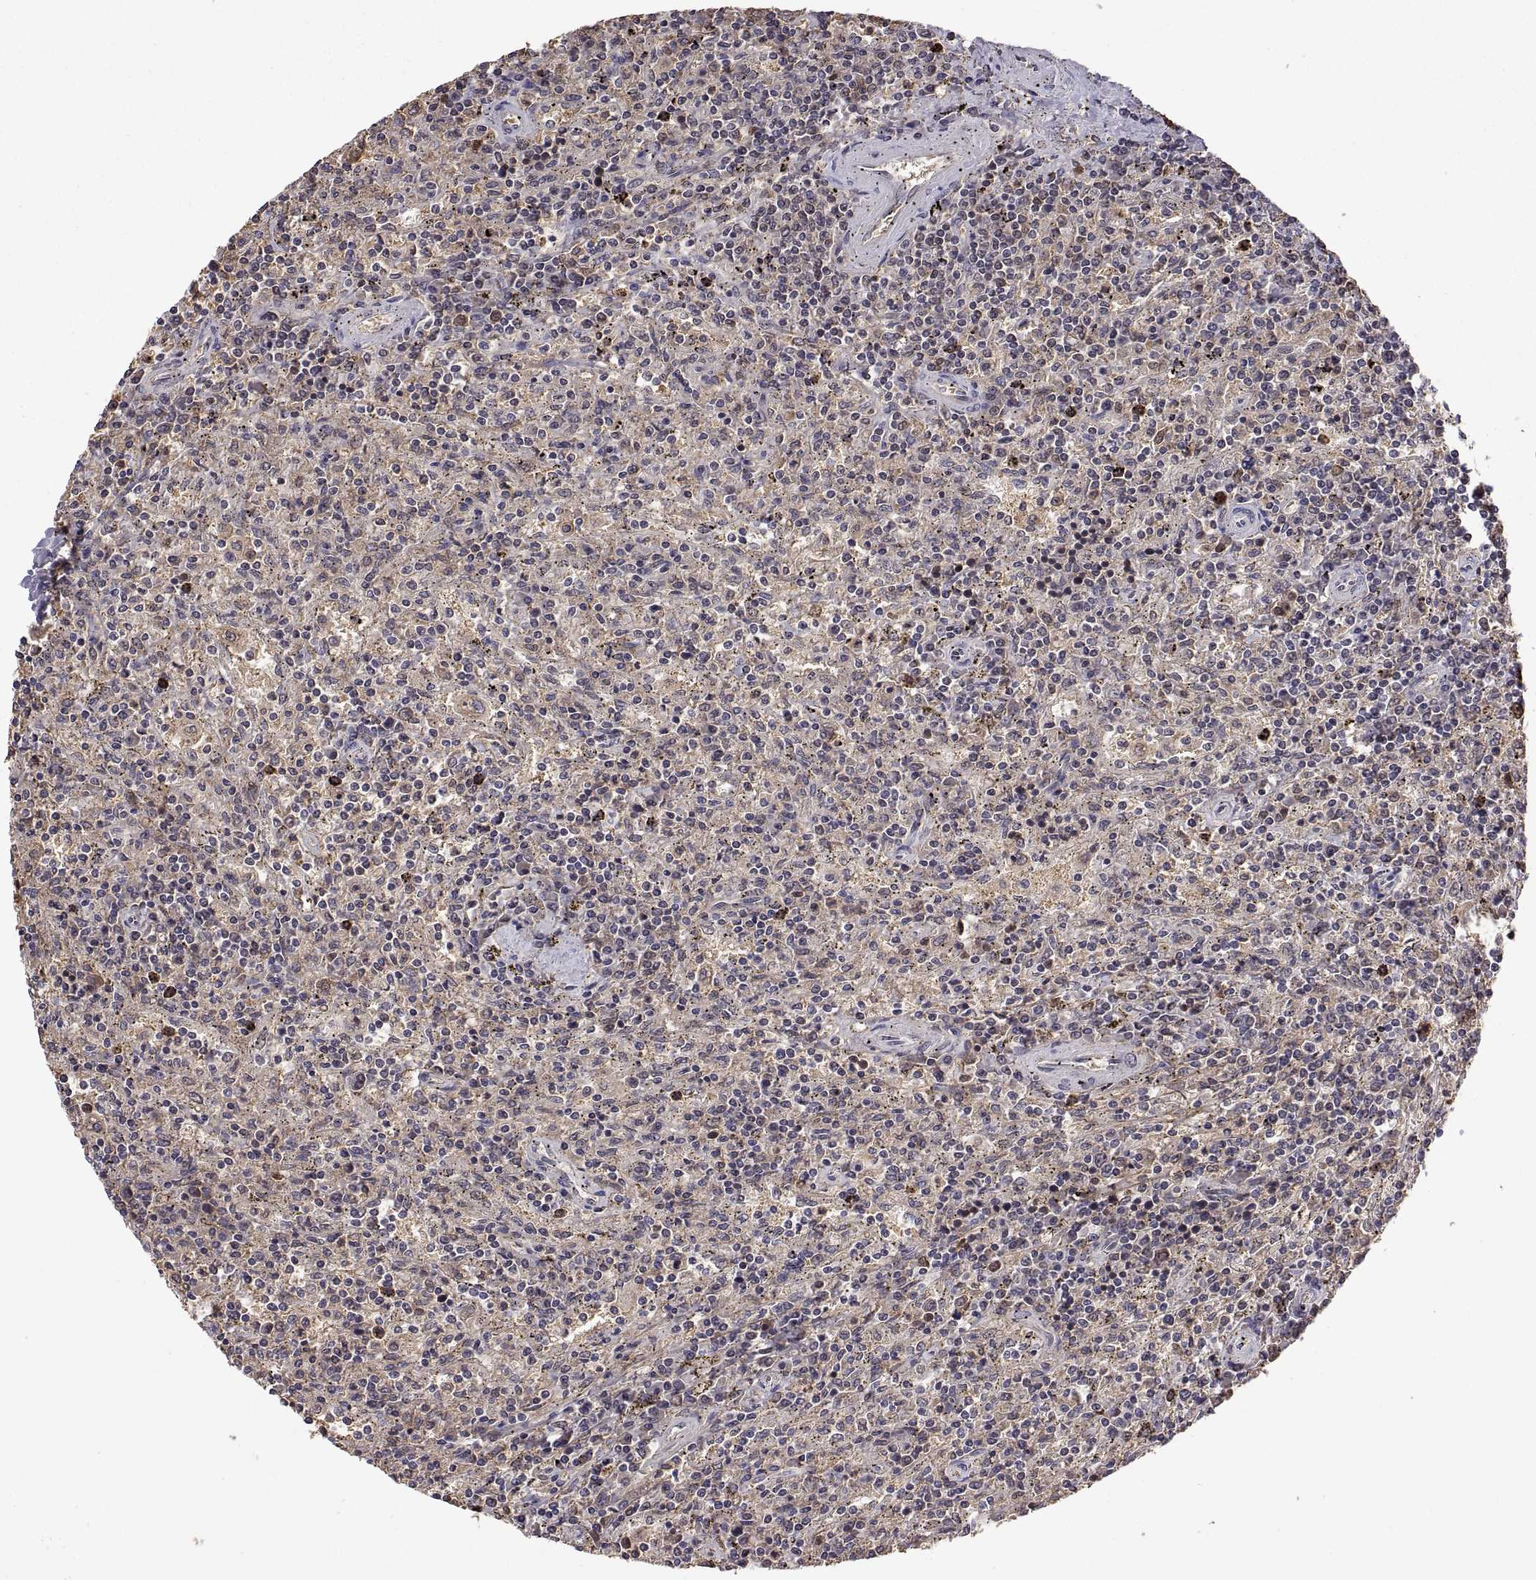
{"staining": {"intensity": "negative", "quantity": "none", "location": "none"}, "tissue": "lymphoma", "cell_type": "Tumor cells", "image_type": "cancer", "snomed": [{"axis": "morphology", "description": "Malignant lymphoma, non-Hodgkin's type, Low grade"}, {"axis": "topography", "description": "Spleen"}], "caption": "The immunohistochemistry micrograph has no significant expression in tumor cells of low-grade malignant lymphoma, non-Hodgkin's type tissue.", "gene": "ZNRF2", "patient": {"sex": "male", "age": 62}}